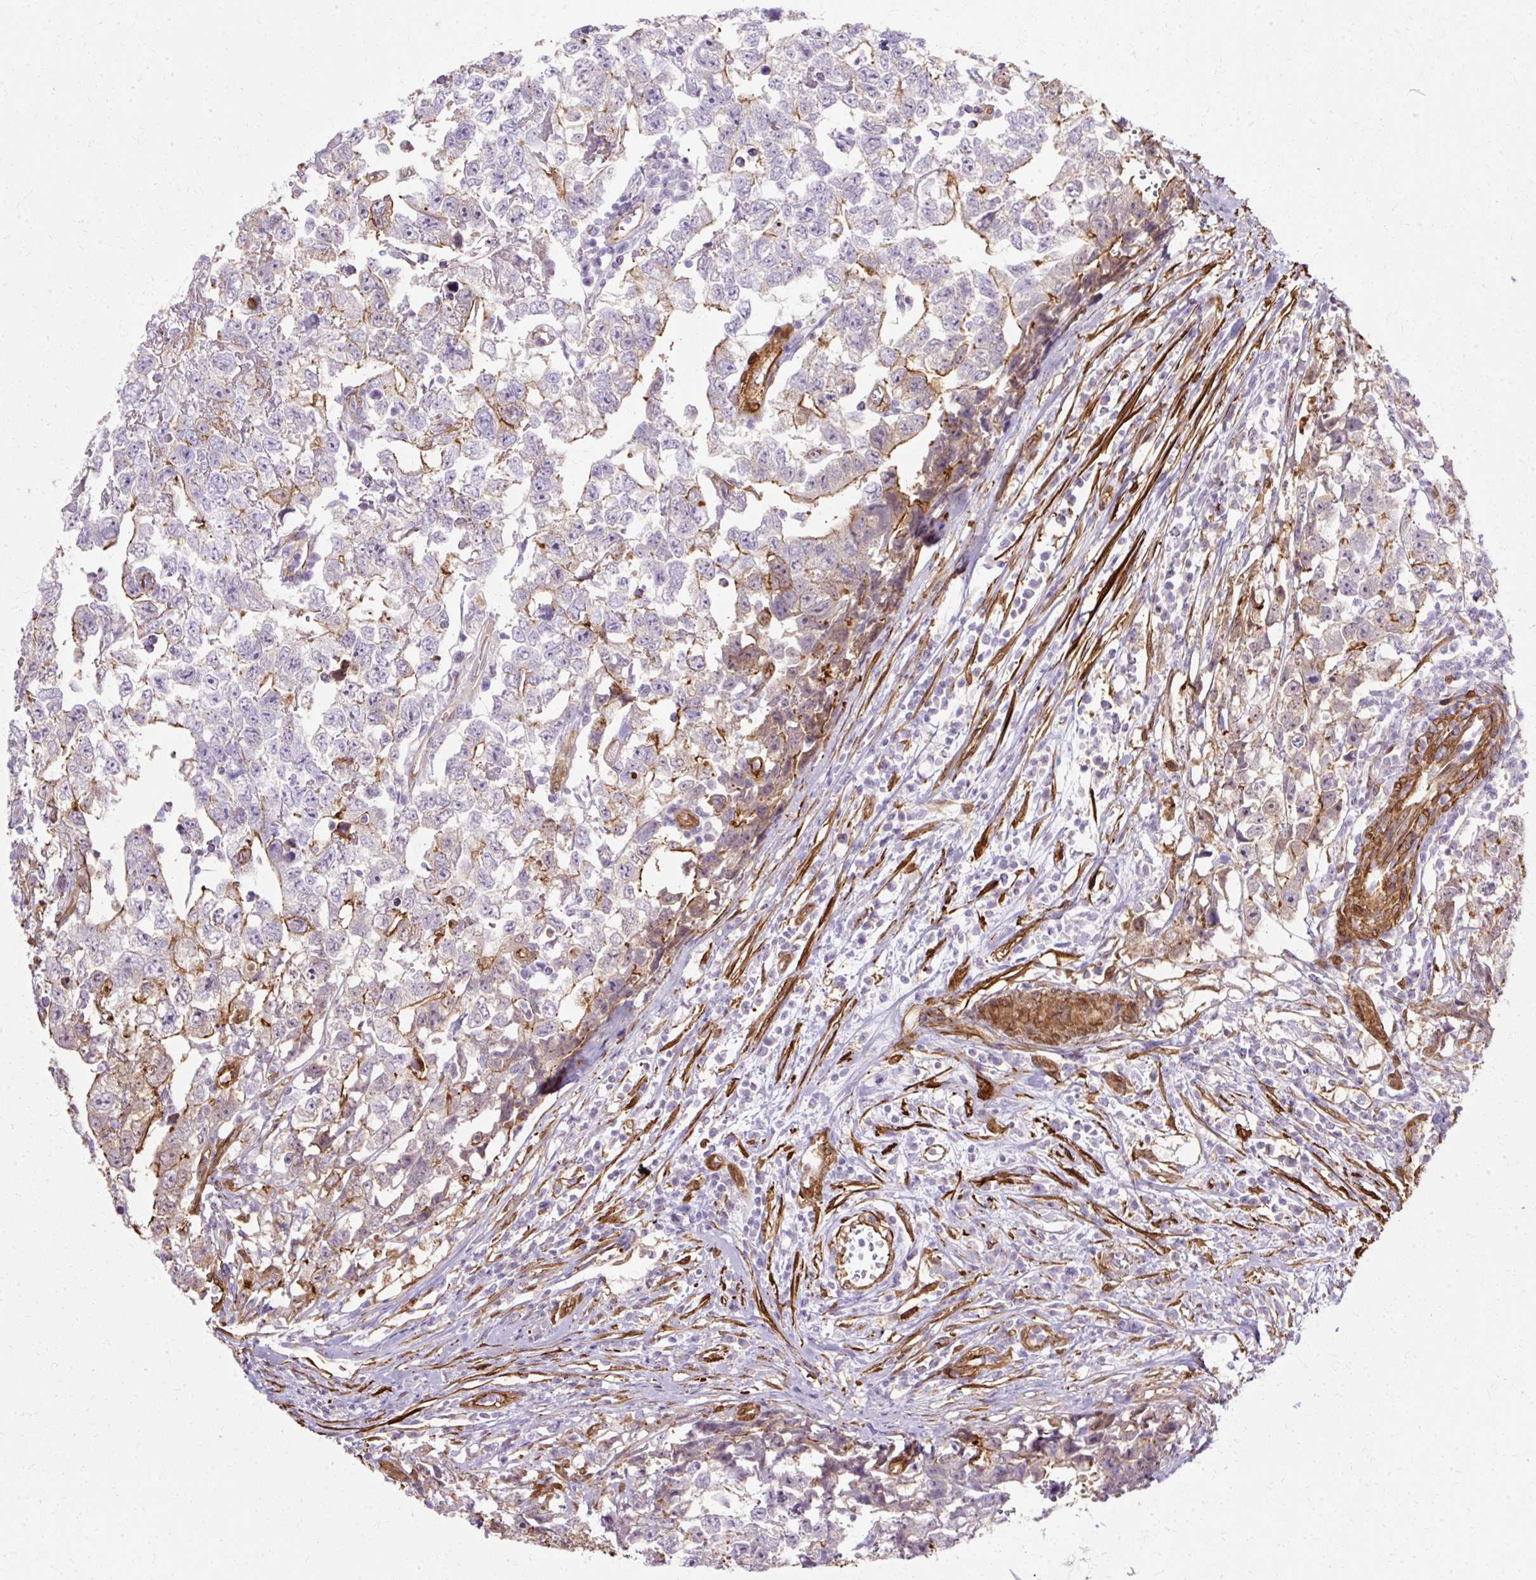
{"staining": {"intensity": "moderate", "quantity": "<25%", "location": "cytoplasmic/membranous"}, "tissue": "testis cancer", "cell_type": "Tumor cells", "image_type": "cancer", "snomed": [{"axis": "morphology", "description": "Carcinoma, Embryonal, NOS"}, {"axis": "topography", "description": "Testis"}], "caption": "Protein staining exhibits moderate cytoplasmic/membranous expression in approximately <25% of tumor cells in embryonal carcinoma (testis). The staining was performed using DAB (3,3'-diaminobenzidine), with brown indicating positive protein expression. Nuclei are stained blue with hematoxylin.", "gene": "CNN3", "patient": {"sex": "male", "age": 22}}